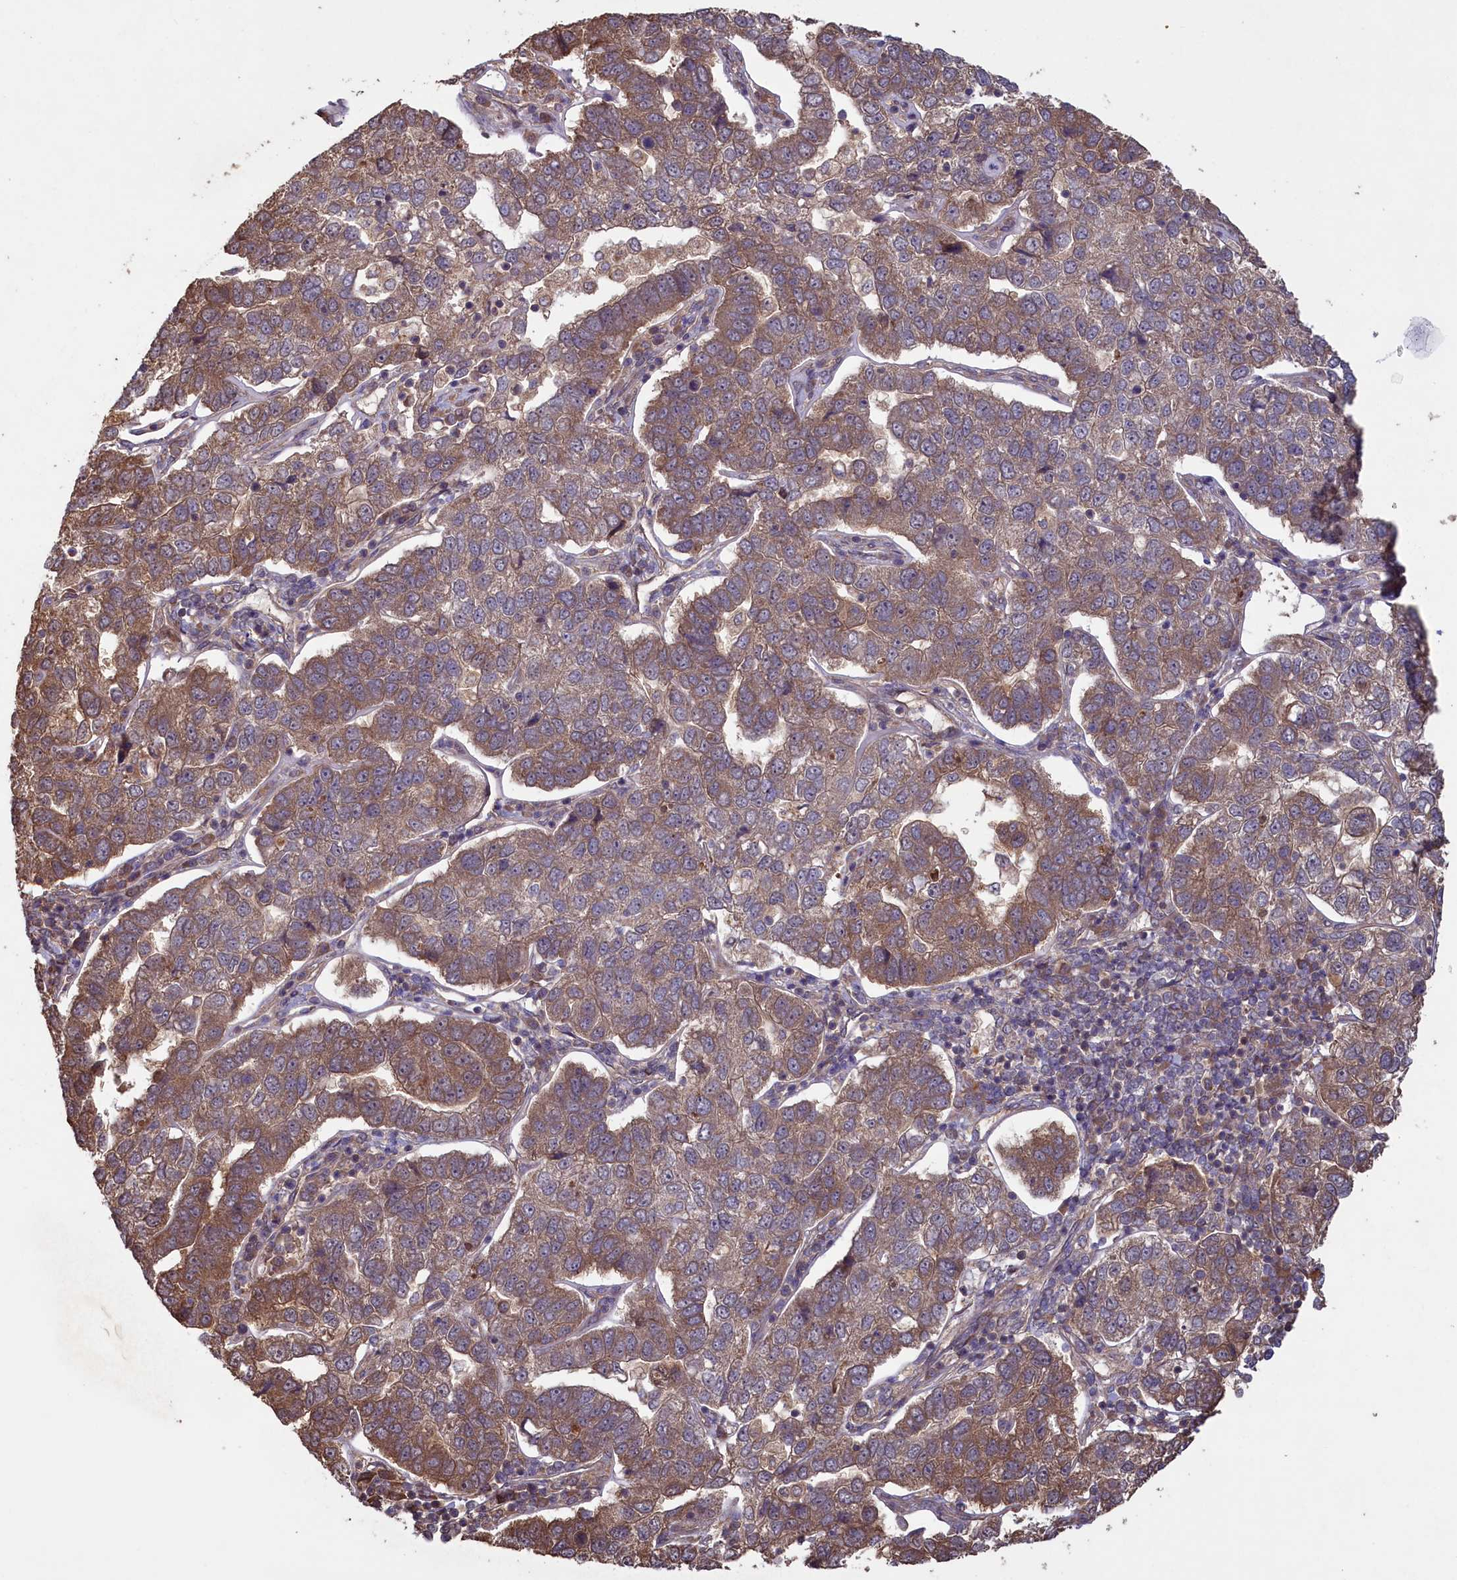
{"staining": {"intensity": "moderate", "quantity": ">75%", "location": "cytoplasmic/membranous"}, "tissue": "pancreatic cancer", "cell_type": "Tumor cells", "image_type": "cancer", "snomed": [{"axis": "morphology", "description": "Adenocarcinoma, NOS"}, {"axis": "topography", "description": "Pancreas"}], "caption": "Immunohistochemistry histopathology image of pancreatic cancer (adenocarcinoma) stained for a protein (brown), which shows medium levels of moderate cytoplasmic/membranous positivity in approximately >75% of tumor cells.", "gene": "CIAO2B", "patient": {"sex": "female", "age": 61}}